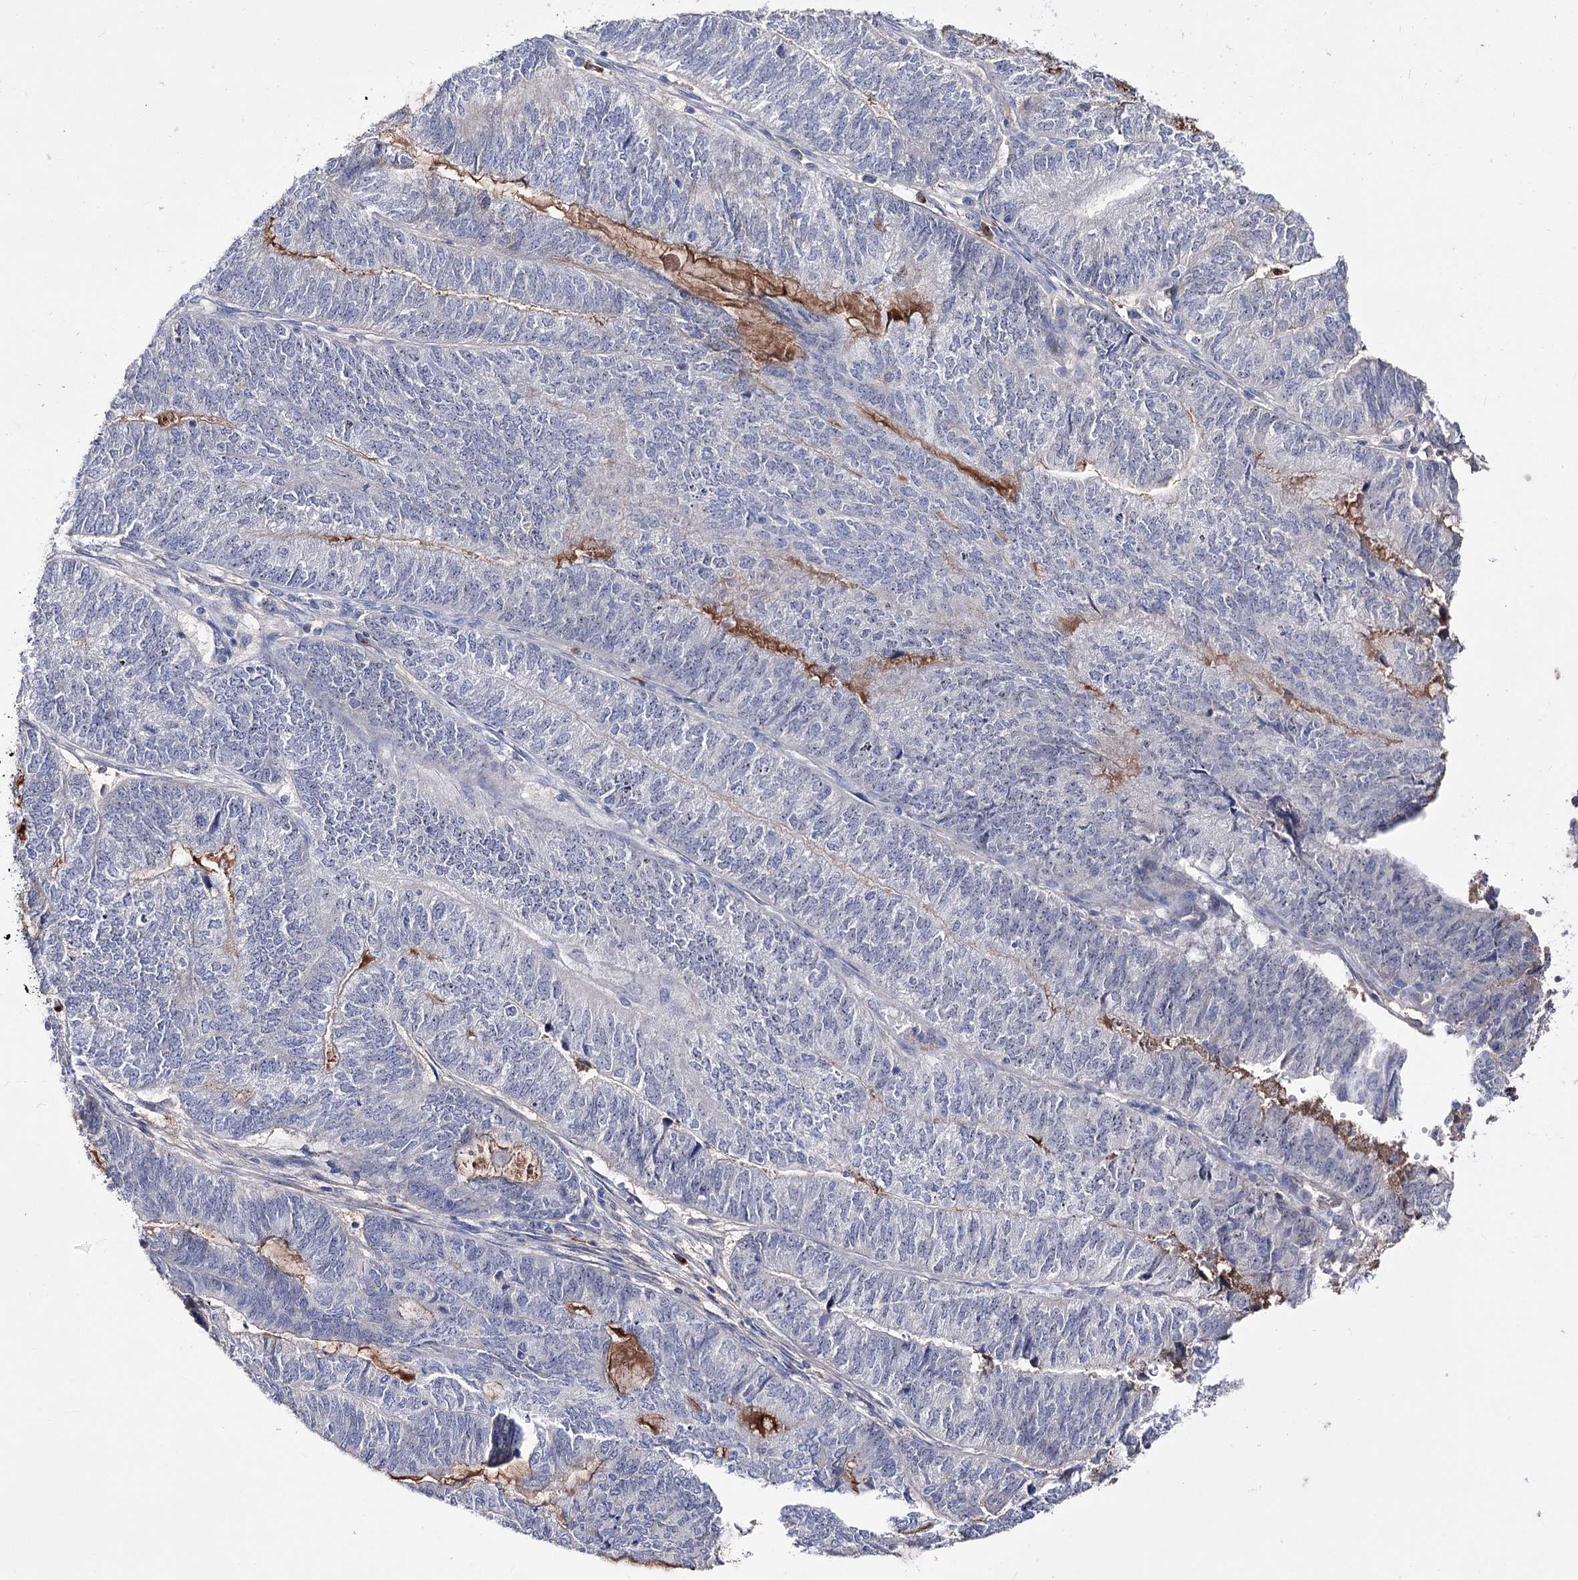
{"staining": {"intensity": "negative", "quantity": "none", "location": "none"}, "tissue": "endometrial cancer", "cell_type": "Tumor cells", "image_type": "cancer", "snomed": [{"axis": "morphology", "description": "Adenocarcinoma, NOS"}, {"axis": "topography", "description": "Uterus"}, {"axis": "topography", "description": "Endometrium"}], "caption": "Immunohistochemical staining of human endometrial cancer (adenocarcinoma) exhibits no significant expression in tumor cells.", "gene": "PCGF5", "patient": {"sex": "female", "age": 70}}